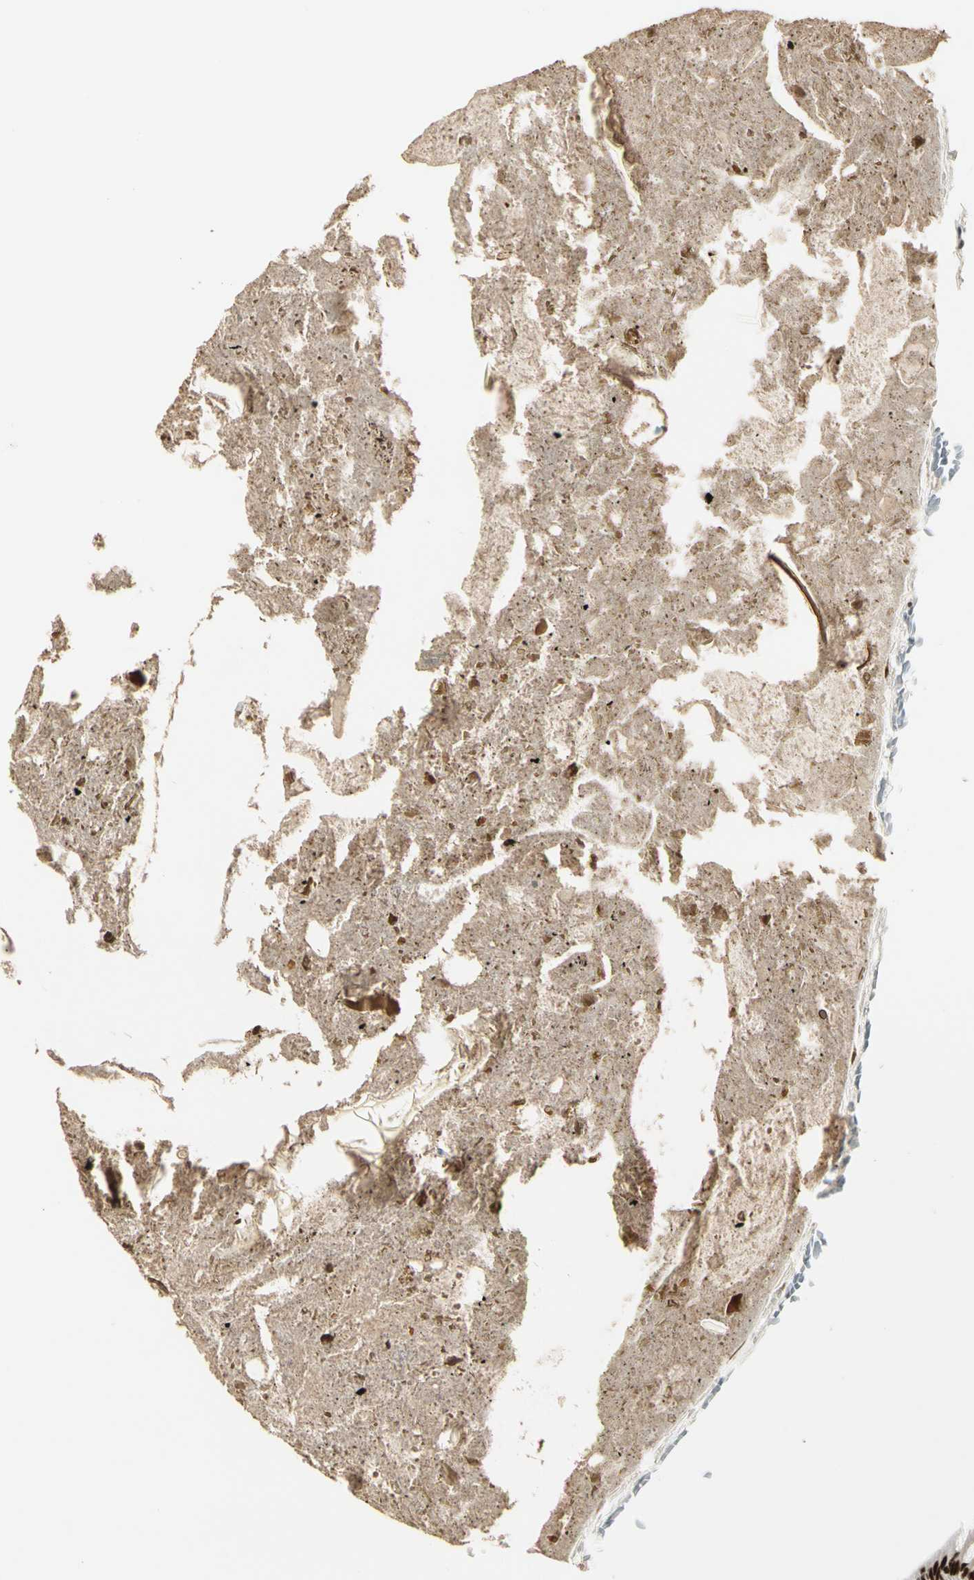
{"staining": {"intensity": "strong", "quantity": ">75%", "location": "nuclear"}, "tissue": "appendix", "cell_type": "Glandular cells", "image_type": "normal", "snomed": [{"axis": "morphology", "description": "Normal tissue, NOS"}, {"axis": "topography", "description": "Appendix"}], "caption": "A brown stain highlights strong nuclear positivity of a protein in glandular cells of normal appendix. (DAB (3,3'-diaminobenzidine) IHC, brown staining for protein, blue staining for nuclei).", "gene": "CCAR1", "patient": {"sex": "female", "age": 10}}